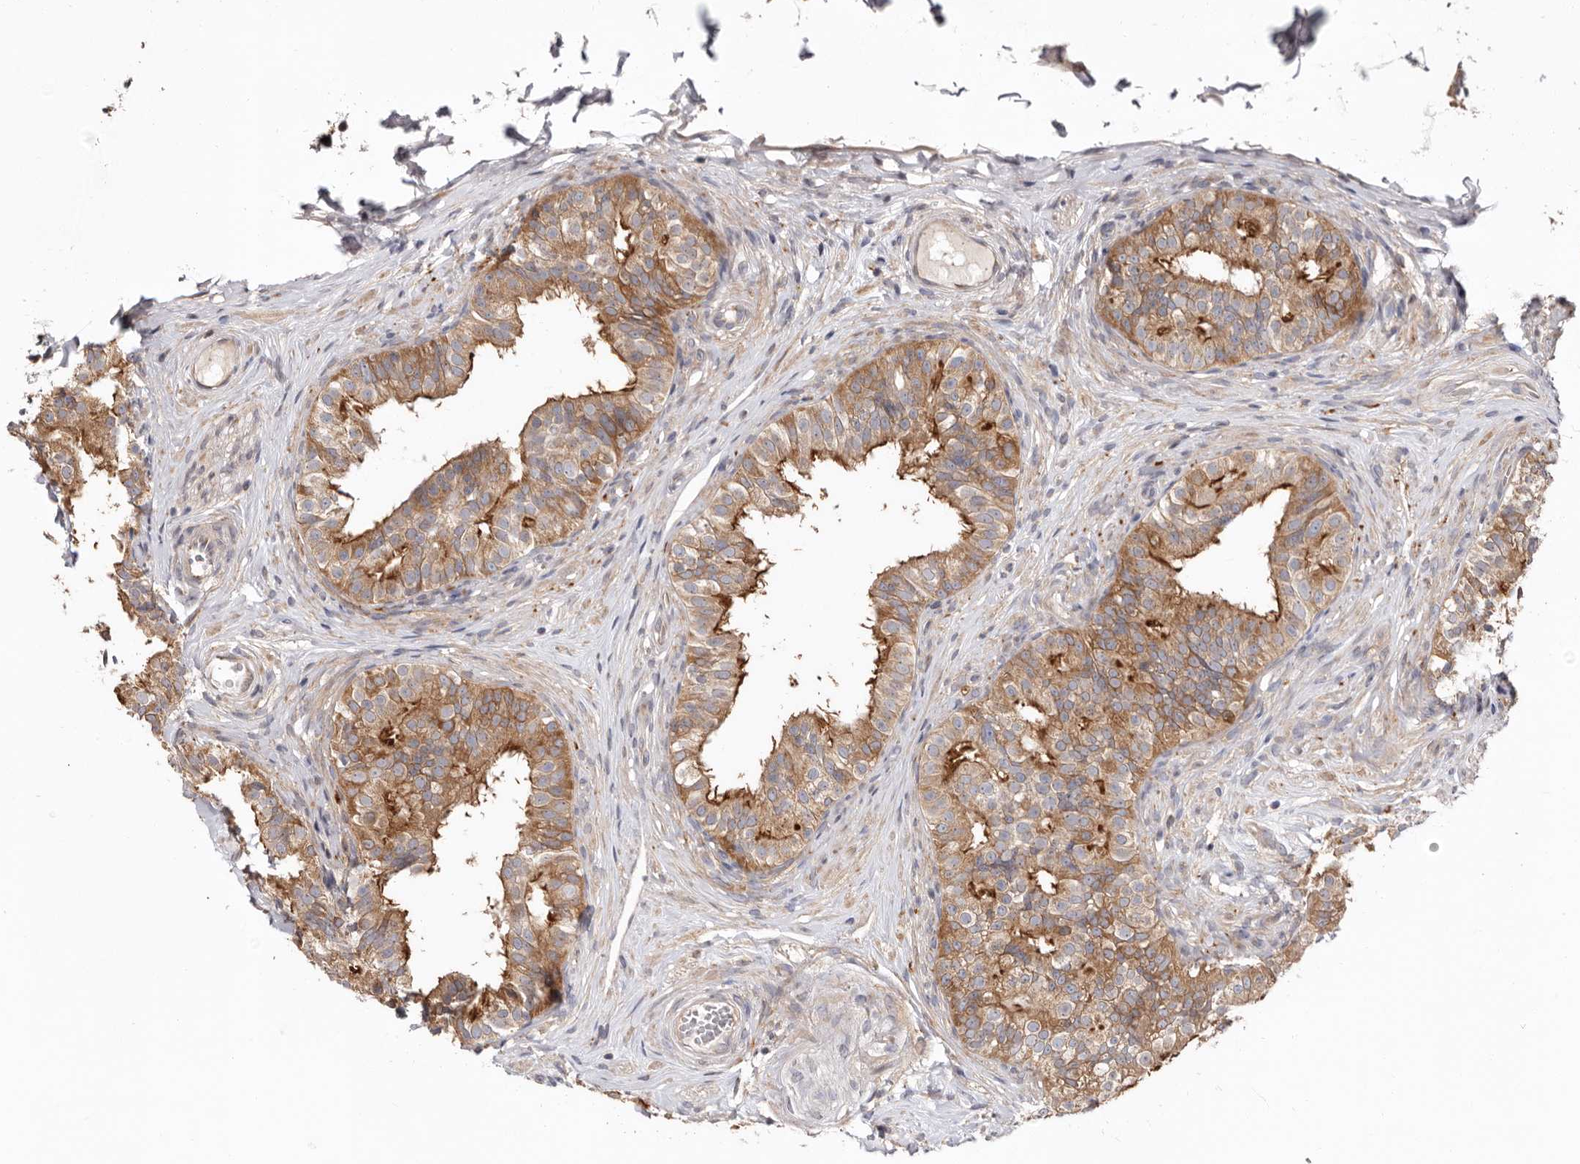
{"staining": {"intensity": "moderate", "quantity": ">75%", "location": "cytoplasmic/membranous"}, "tissue": "epididymis", "cell_type": "Glandular cells", "image_type": "normal", "snomed": [{"axis": "morphology", "description": "Normal tissue, NOS"}, {"axis": "topography", "description": "Epididymis"}], "caption": "Normal epididymis was stained to show a protein in brown. There is medium levels of moderate cytoplasmic/membranous expression in approximately >75% of glandular cells.", "gene": "TMUB1", "patient": {"sex": "male", "age": 49}}